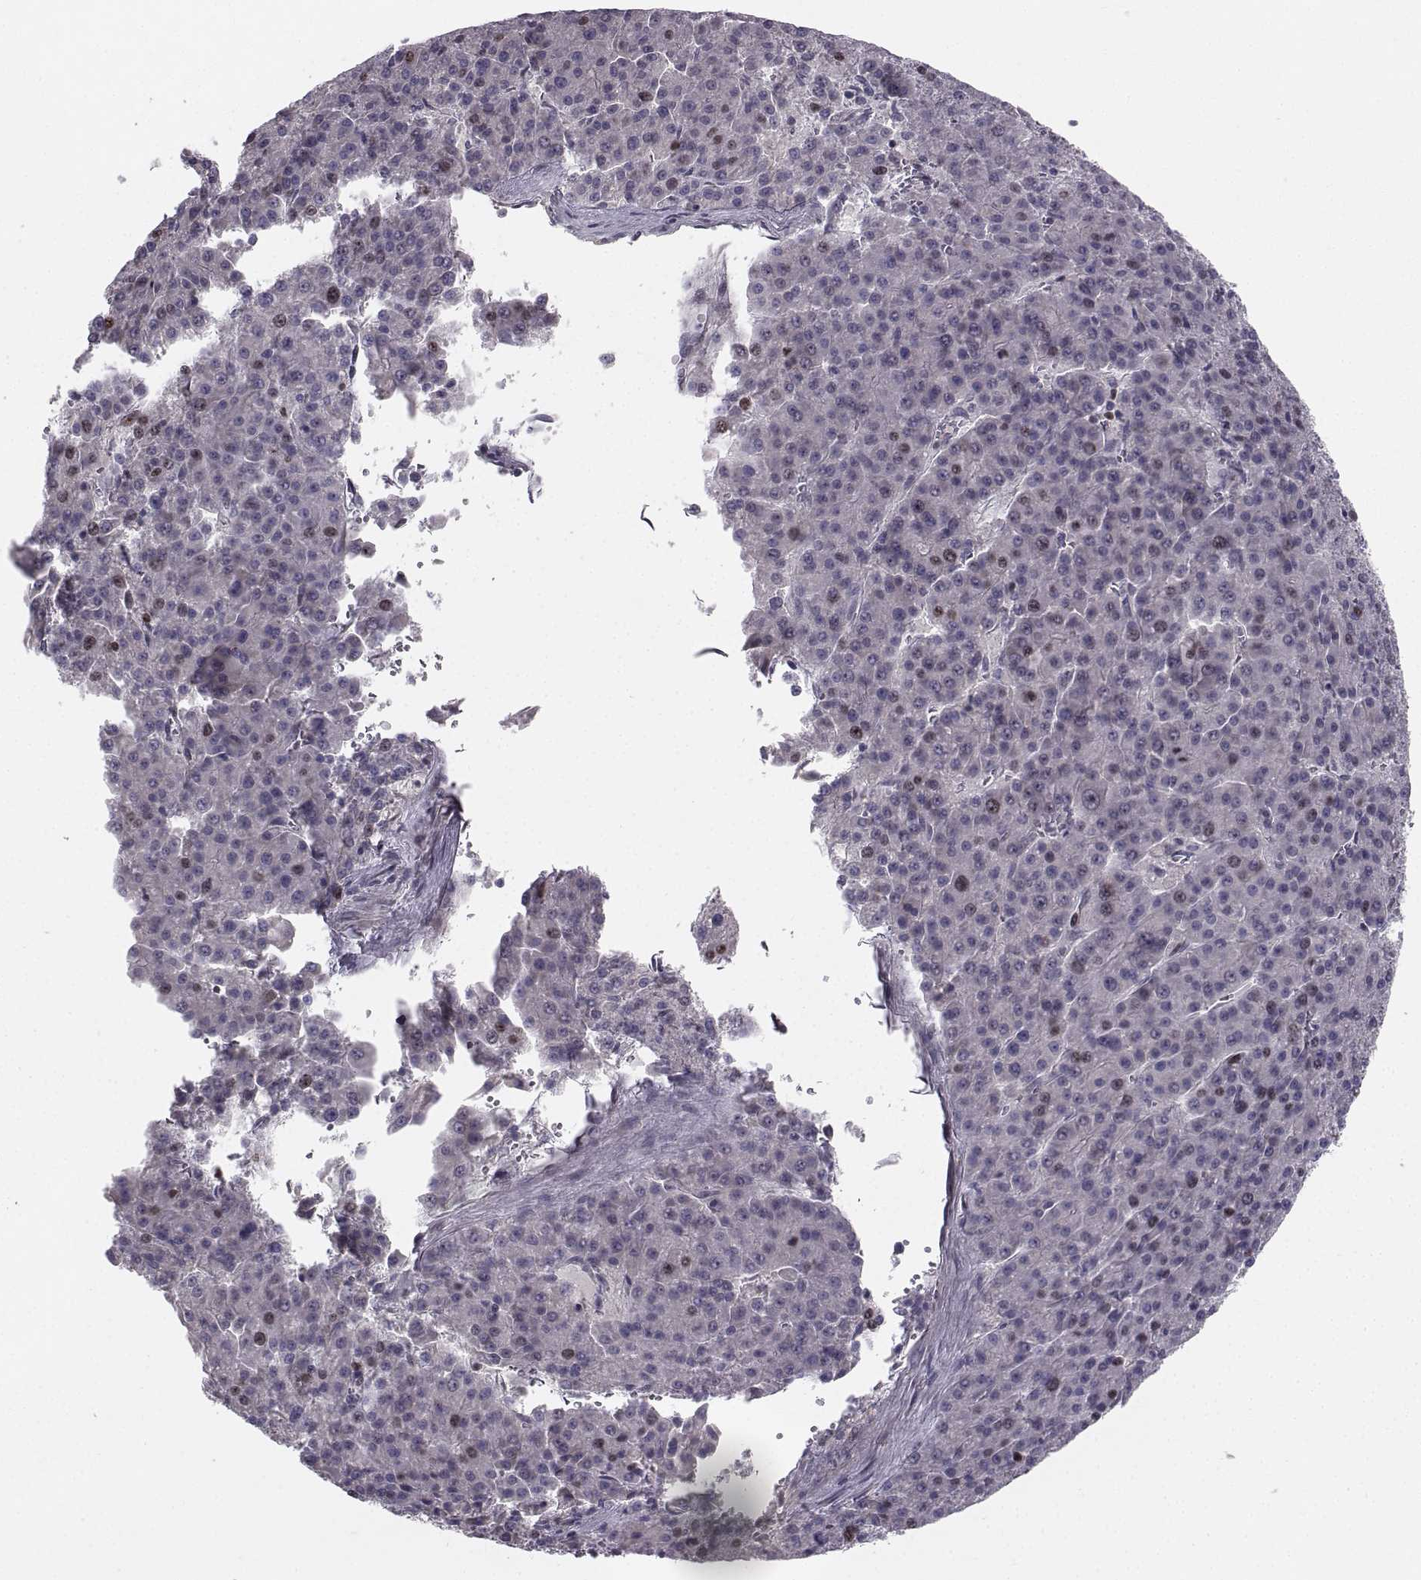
{"staining": {"intensity": "weak", "quantity": "<25%", "location": "nuclear"}, "tissue": "liver cancer", "cell_type": "Tumor cells", "image_type": "cancer", "snomed": [{"axis": "morphology", "description": "Carcinoma, Hepatocellular, NOS"}, {"axis": "topography", "description": "Liver"}], "caption": "Liver cancer (hepatocellular carcinoma) stained for a protein using immunohistochemistry displays no staining tumor cells.", "gene": "LRP8", "patient": {"sex": "female", "age": 58}}